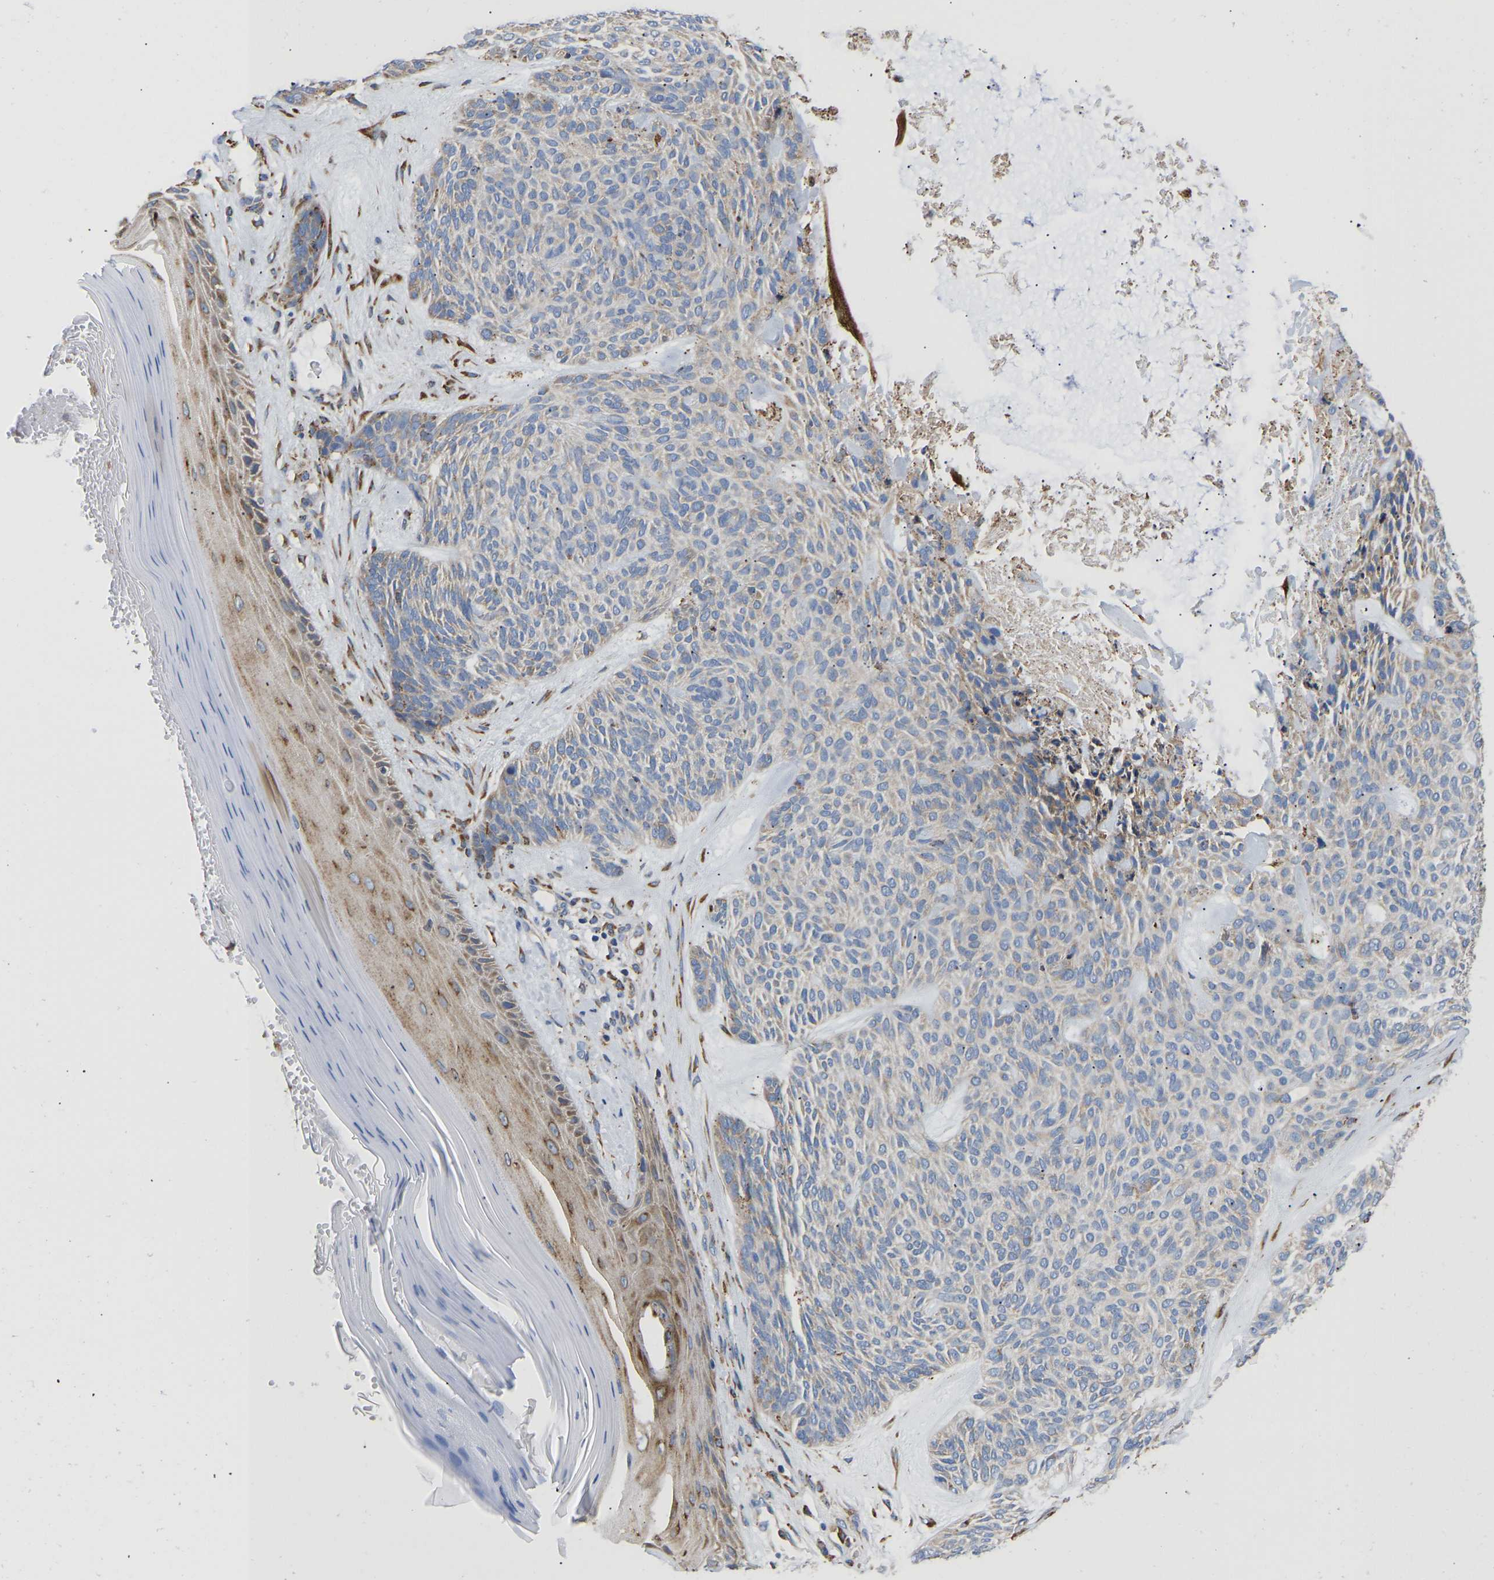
{"staining": {"intensity": "weak", "quantity": "<25%", "location": "cytoplasmic/membranous"}, "tissue": "skin cancer", "cell_type": "Tumor cells", "image_type": "cancer", "snomed": [{"axis": "morphology", "description": "Basal cell carcinoma"}, {"axis": "topography", "description": "Skin"}], "caption": "Image shows no protein expression in tumor cells of basal cell carcinoma (skin) tissue.", "gene": "P4HB", "patient": {"sex": "male", "age": 55}}